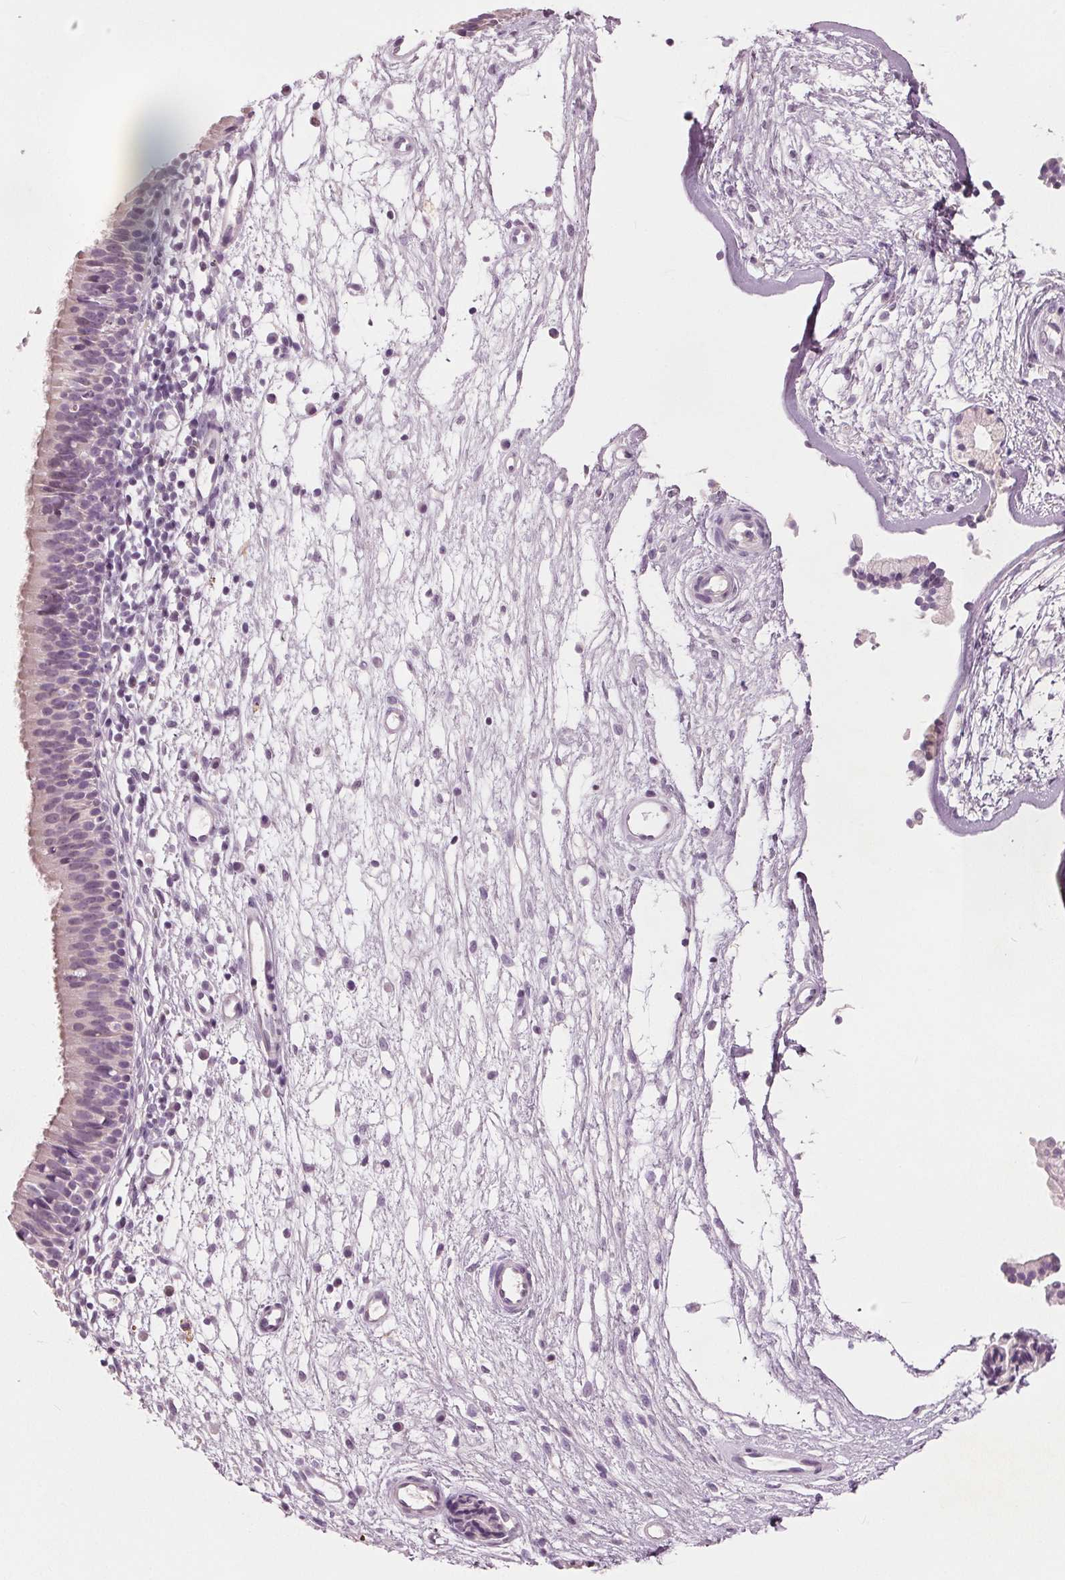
{"staining": {"intensity": "negative", "quantity": "none", "location": "none"}, "tissue": "nasopharynx", "cell_type": "Respiratory epithelial cells", "image_type": "normal", "snomed": [{"axis": "morphology", "description": "Normal tissue, NOS"}, {"axis": "topography", "description": "Nasopharynx"}], "caption": "IHC micrograph of normal nasopharynx: nasopharynx stained with DAB exhibits no significant protein expression in respiratory epithelial cells. (Immunohistochemistry, brightfield microscopy, high magnification).", "gene": "TKFC", "patient": {"sex": "male", "age": 24}}